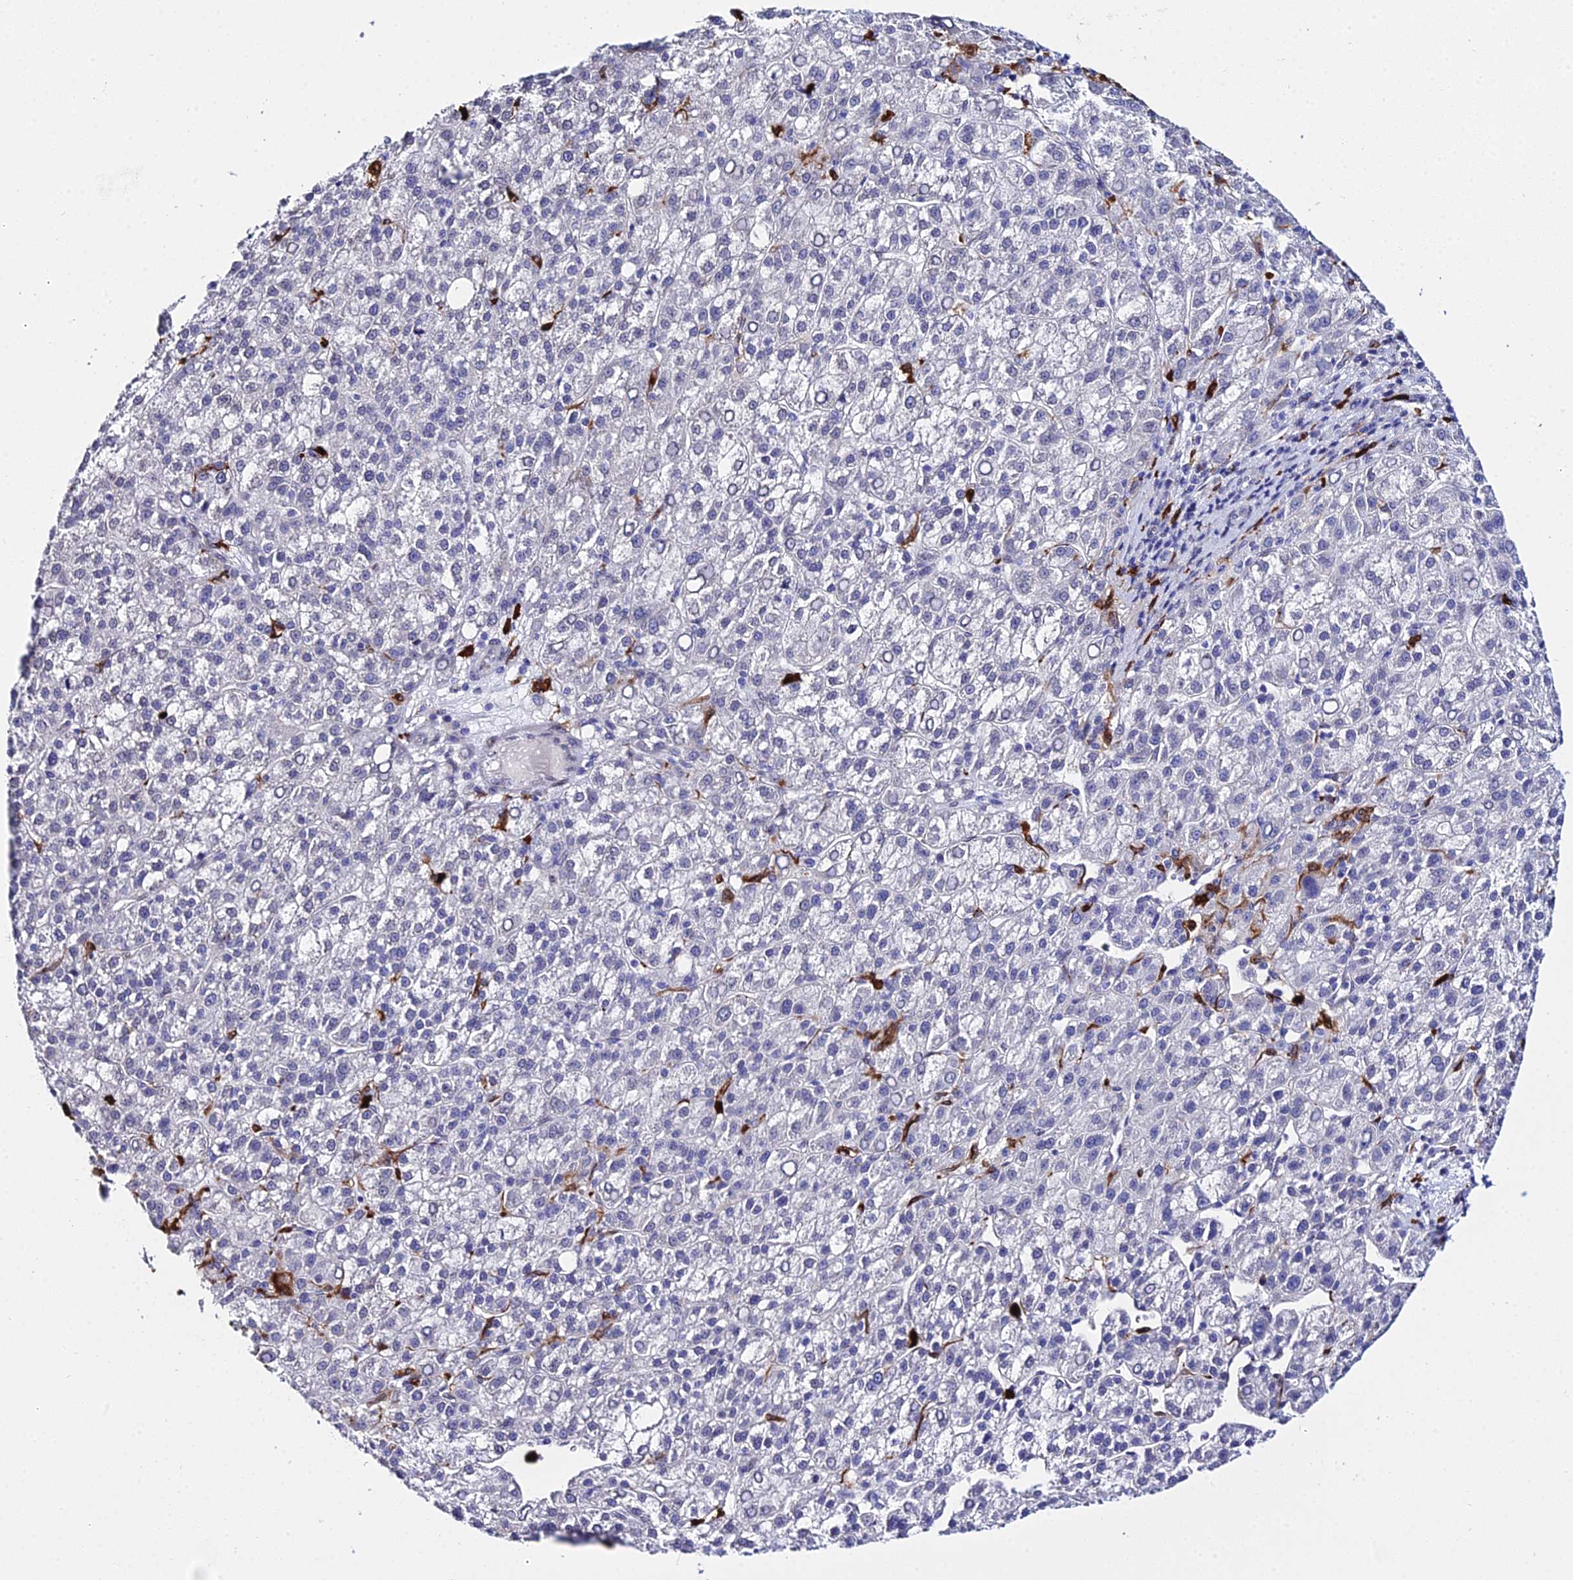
{"staining": {"intensity": "negative", "quantity": "none", "location": "none"}, "tissue": "liver cancer", "cell_type": "Tumor cells", "image_type": "cancer", "snomed": [{"axis": "morphology", "description": "Carcinoma, Hepatocellular, NOS"}, {"axis": "topography", "description": "Liver"}], "caption": "Hepatocellular carcinoma (liver) was stained to show a protein in brown. There is no significant positivity in tumor cells. (Immunohistochemistry (ihc), brightfield microscopy, high magnification).", "gene": "MCM10", "patient": {"sex": "female", "age": 58}}